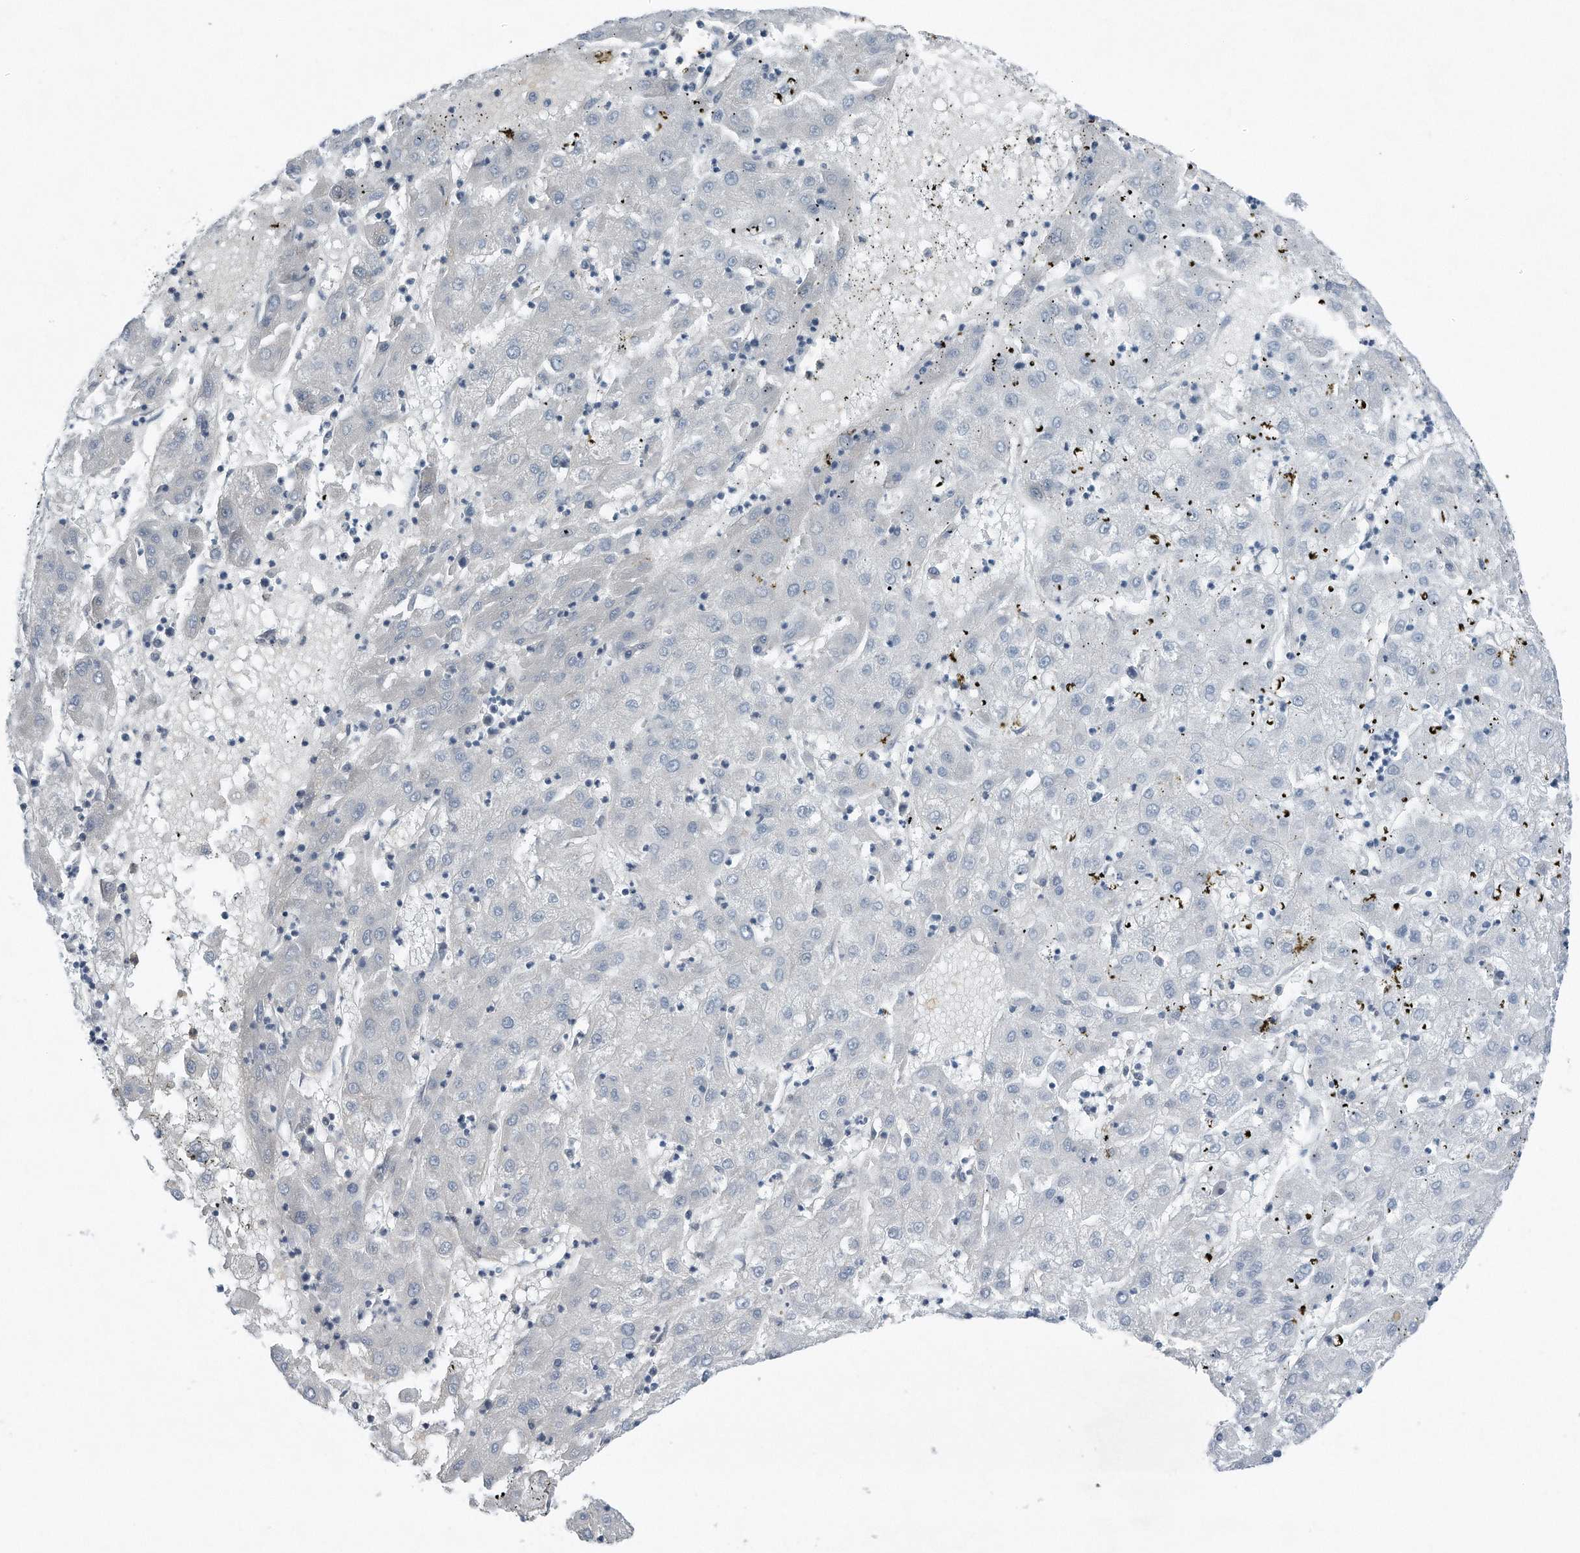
{"staining": {"intensity": "negative", "quantity": "none", "location": "none"}, "tissue": "liver cancer", "cell_type": "Tumor cells", "image_type": "cancer", "snomed": [{"axis": "morphology", "description": "Carcinoma, Hepatocellular, NOS"}, {"axis": "topography", "description": "Liver"}], "caption": "An IHC image of hepatocellular carcinoma (liver) is shown. There is no staining in tumor cells of hepatocellular carcinoma (liver).", "gene": "YRDC", "patient": {"sex": "male", "age": 72}}